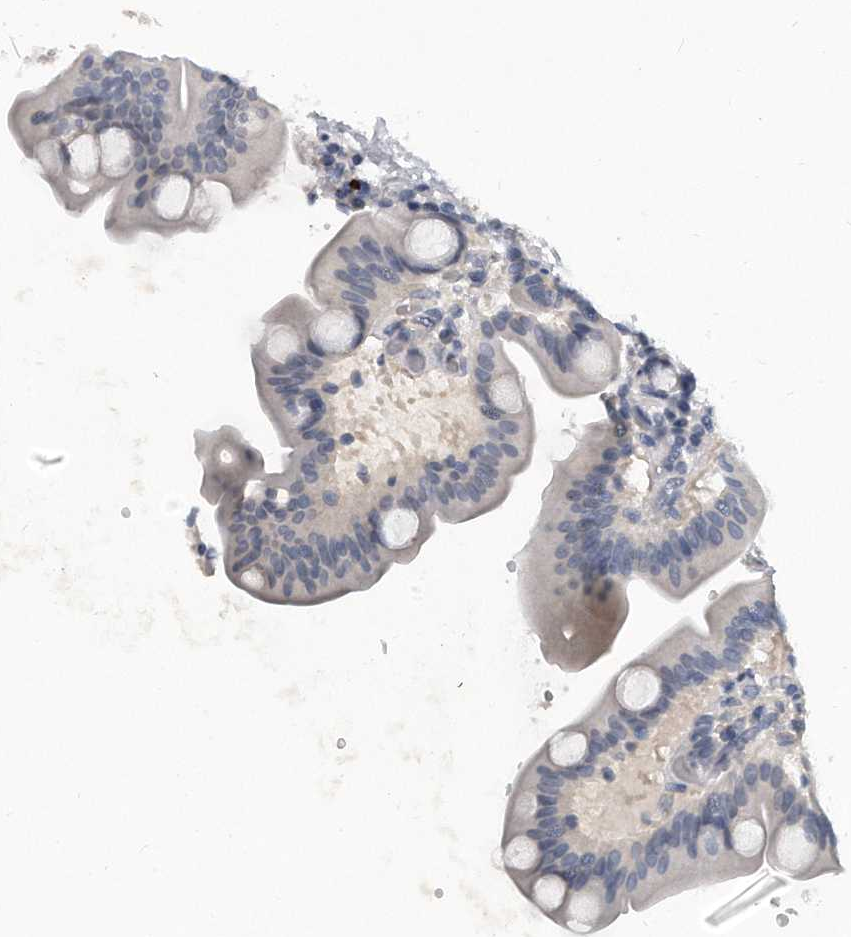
{"staining": {"intensity": "negative", "quantity": "none", "location": "none"}, "tissue": "duodenum", "cell_type": "Glandular cells", "image_type": "normal", "snomed": [{"axis": "morphology", "description": "Normal tissue, NOS"}, {"axis": "topography", "description": "Duodenum"}], "caption": "Duodenum stained for a protein using IHC shows no positivity glandular cells.", "gene": "KLHL7", "patient": {"sex": "male", "age": 54}}